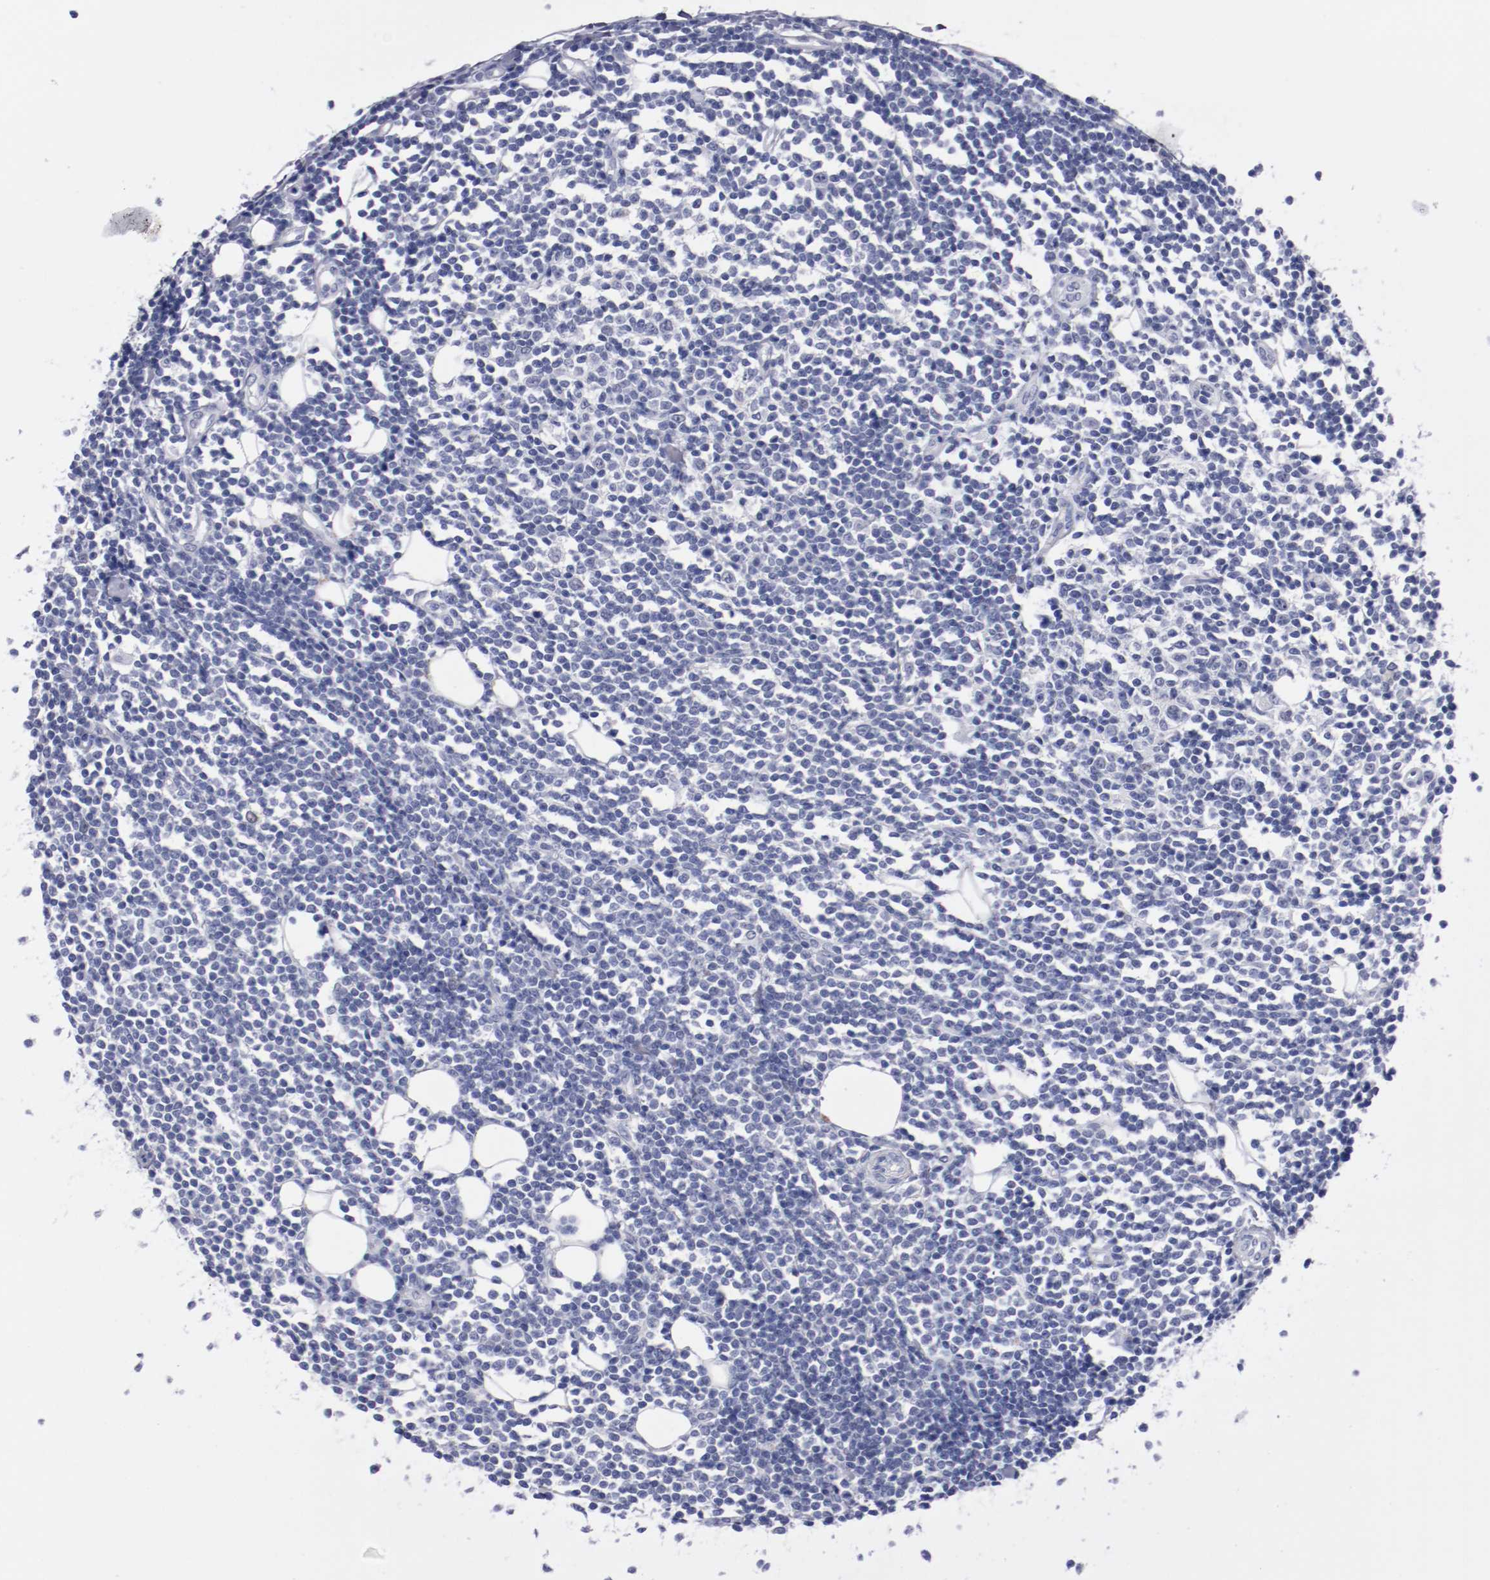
{"staining": {"intensity": "negative", "quantity": "none", "location": "none"}, "tissue": "lymphoma", "cell_type": "Tumor cells", "image_type": "cancer", "snomed": [{"axis": "morphology", "description": "Malignant lymphoma, non-Hodgkin's type, Low grade"}, {"axis": "topography", "description": "Soft tissue"}], "caption": "Immunohistochemistry image of human lymphoma stained for a protein (brown), which shows no staining in tumor cells.", "gene": "HNF1B", "patient": {"sex": "male", "age": 92}}